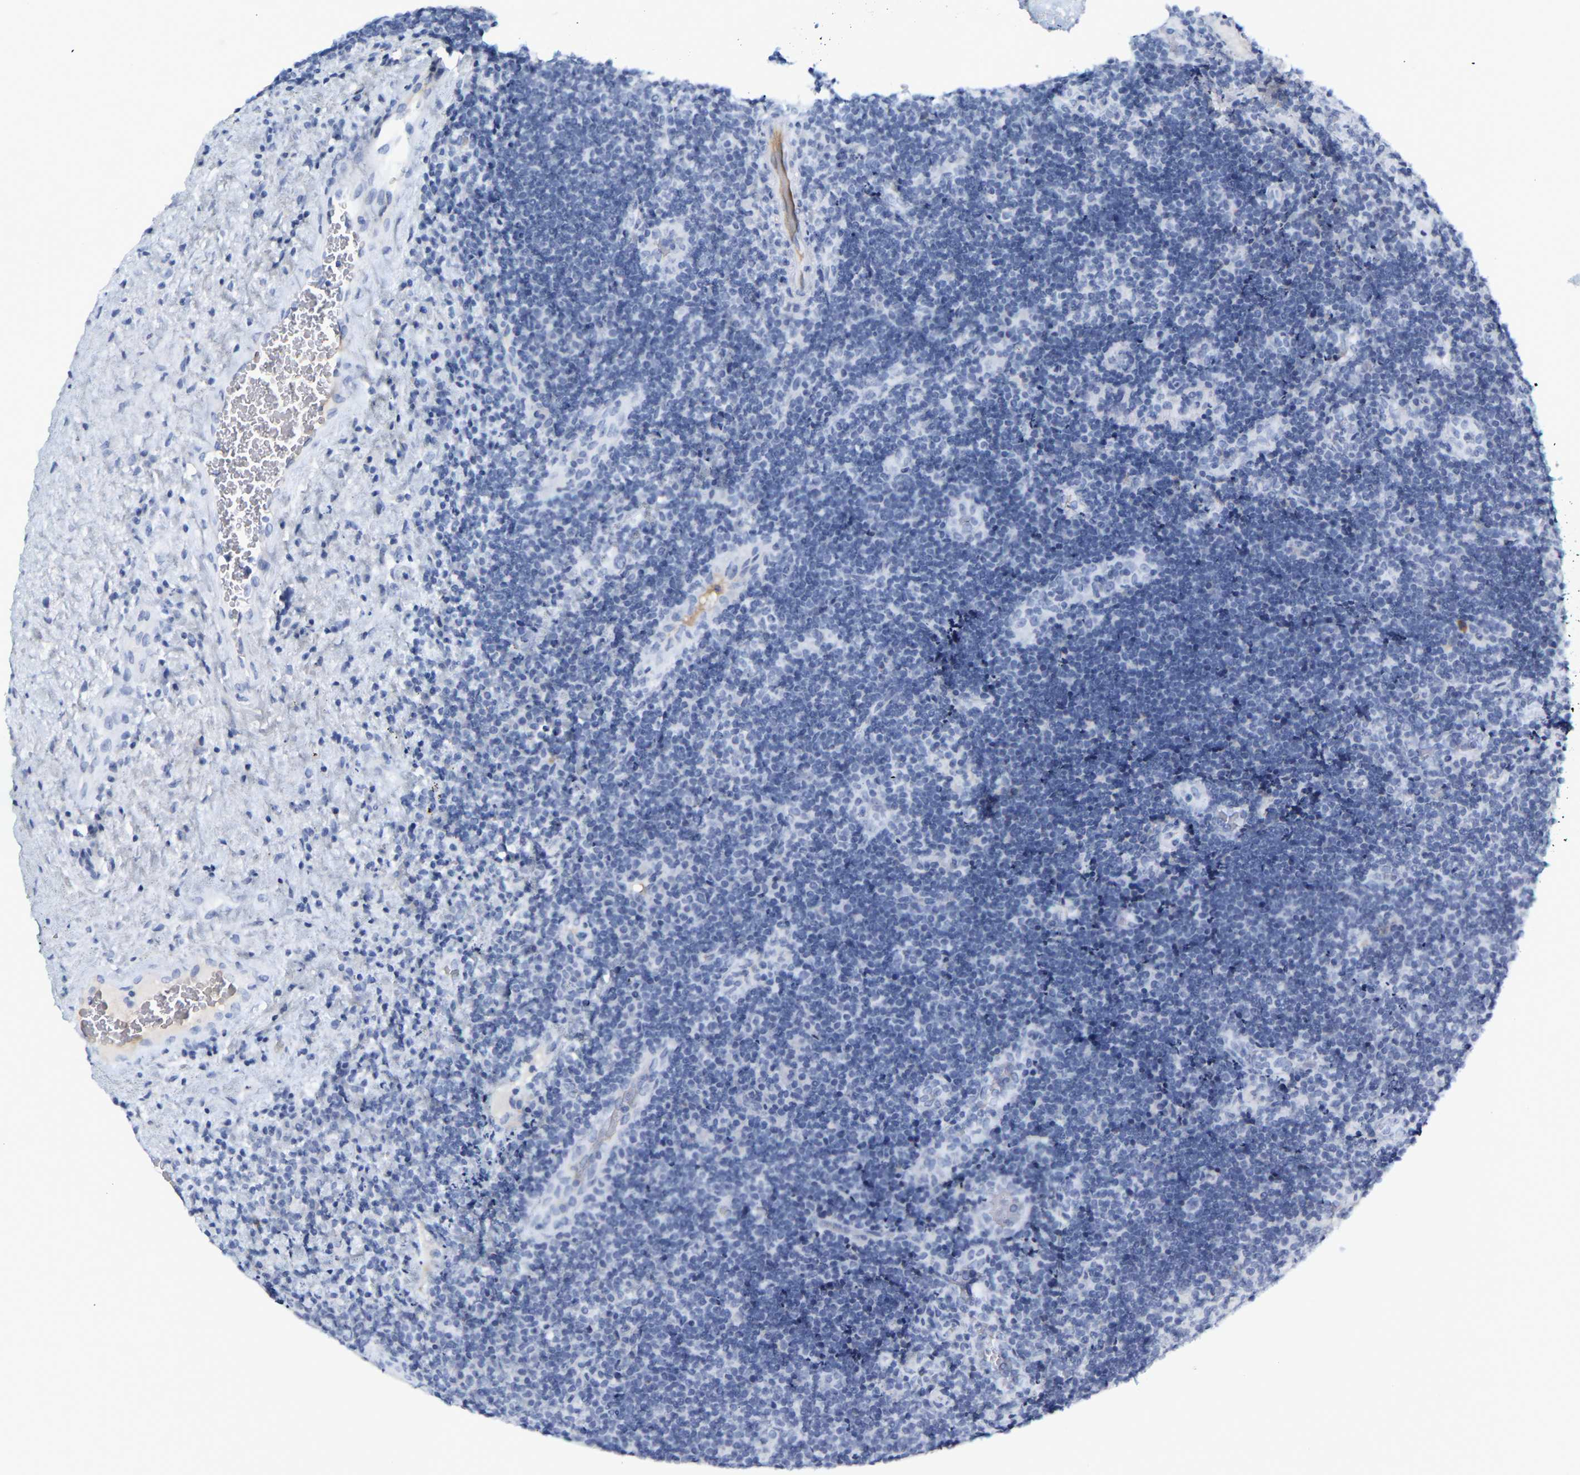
{"staining": {"intensity": "negative", "quantity": "none", "location": "none"}, "tissue": "lymphoma", "cell_type": "Tumor cells", "image_type": "cancer", "snomed": [{"axis": "morphology", "description": "Malignant lymphoma, non-Hodgkin's type, High grade"}, {"axis": "topography", "description": "Tonsil"}], "caption": "A high-resolution photomicrograph shows IHC staining of lymphoma, which shows no significant positivity in tumor cells.", "gene": "GNAS", "patient": {"sex": "female", "age": 36}}